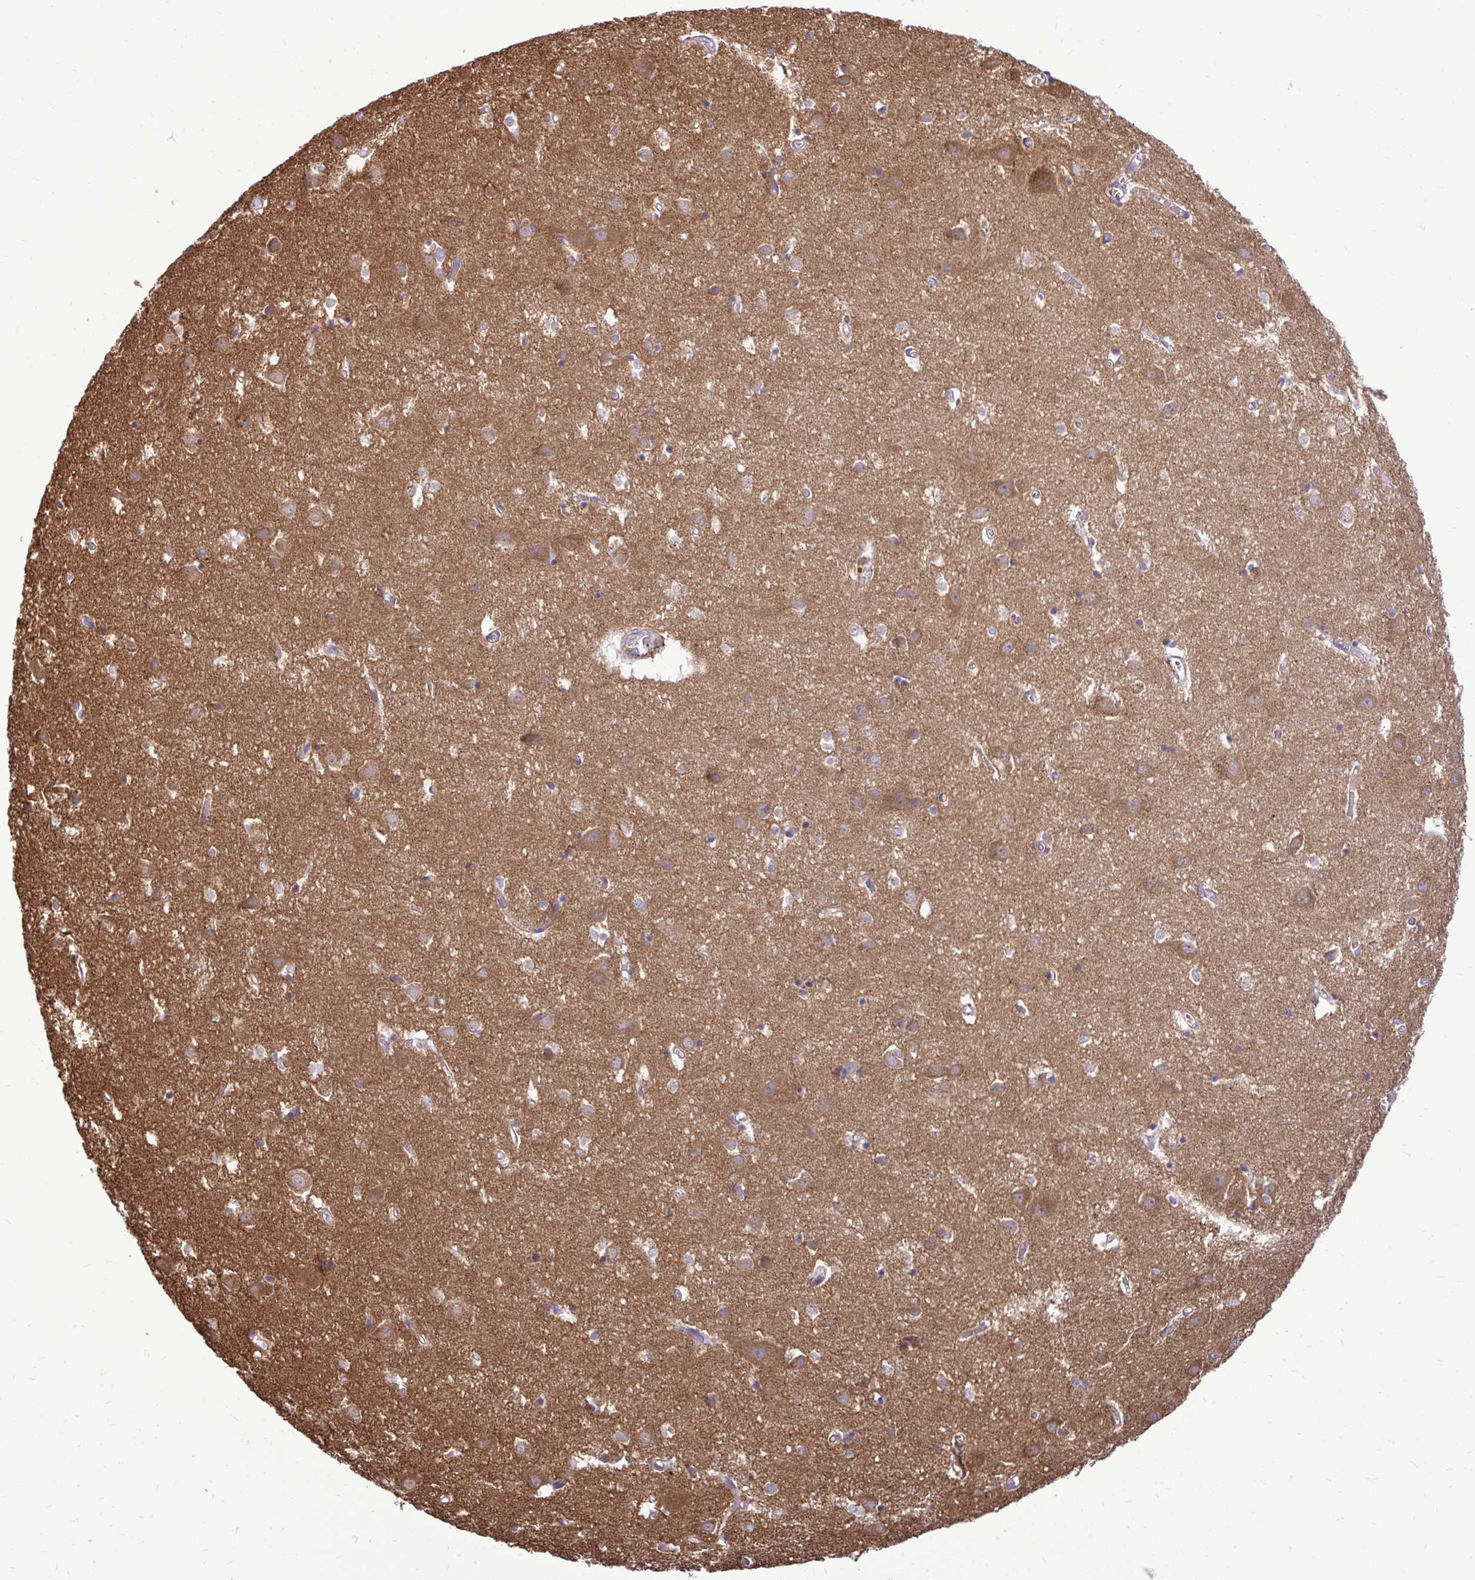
{"staining": {"intensity": "negative", "quantity": "none", "location": "none"}, "tissue": "cerebral cortex", "cell_type": "Endothelial cells", "image_type": "normal", "snomed": [{"axis": "morphology", "description": "Normal tissue, NOS"}, {"axis": "topography", "description": "Cerebral cortex"}], "caption": "Immunohistochemical staining of normal cerebral cortex shows no significant positivity in endothelial cells.", "gene": "PAIP2", "patient": {"sex": "male", "age": 70}}